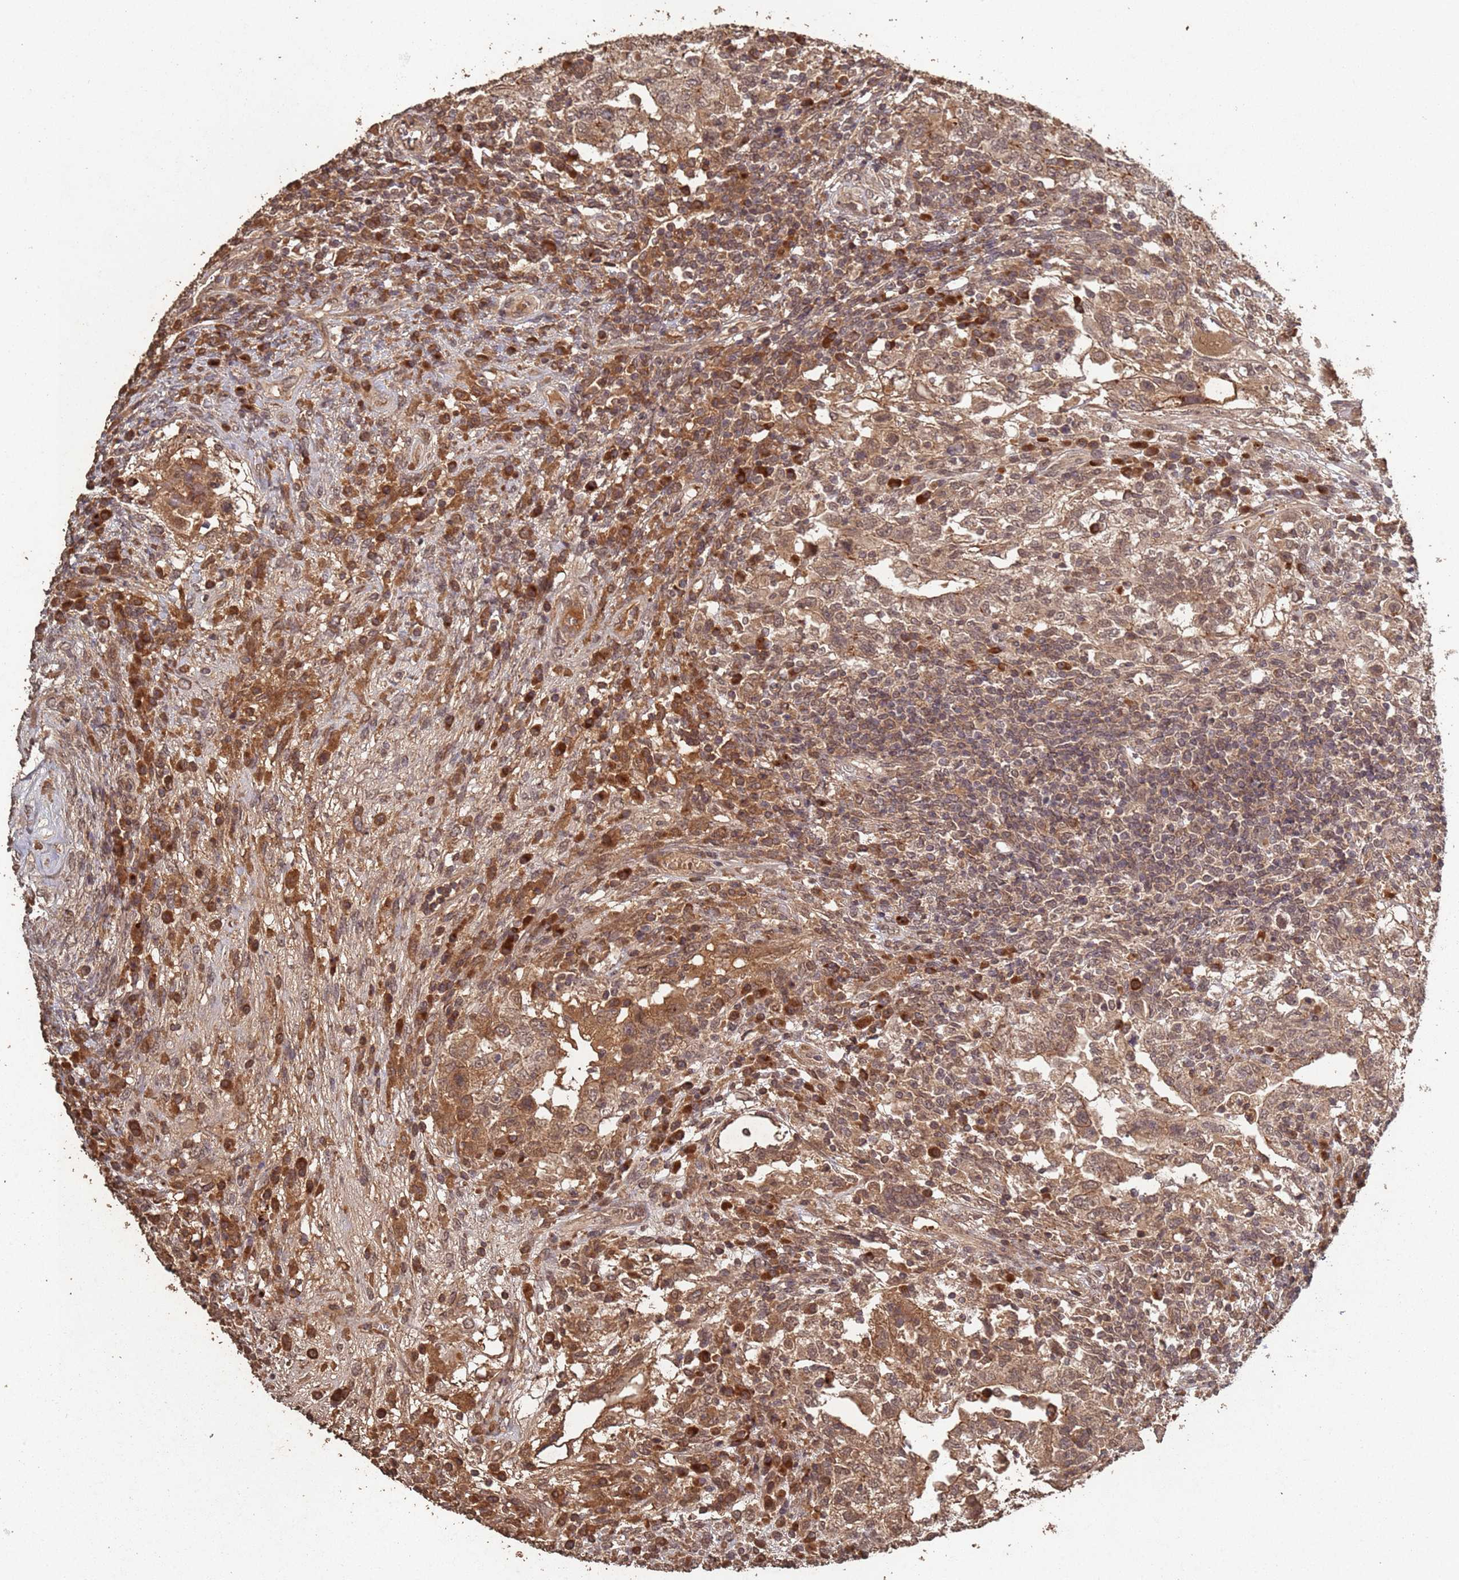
{"staining": {"intensity": "moderate", "quantity": ">75%", "location": "cytoplasmic/membranous"}, "tissue": "testis cancer", "cell_type": "Tumor cells", "image_type": "cancer", "snomed": [{"axis": "morphology", "description": "Carcinoma, Embryonal, NOS"}, {"axis": "topography", "description": "Testis"}], "caption": "Immunohistochemical staining of embryonal carcinoma (testis) exhibits medium levels of moderate cytoplasmic/membranous protein expression in about >75% of tumor cells.", "gene": "FRAT1", "patient": {"sex": "male", "age": 26}}